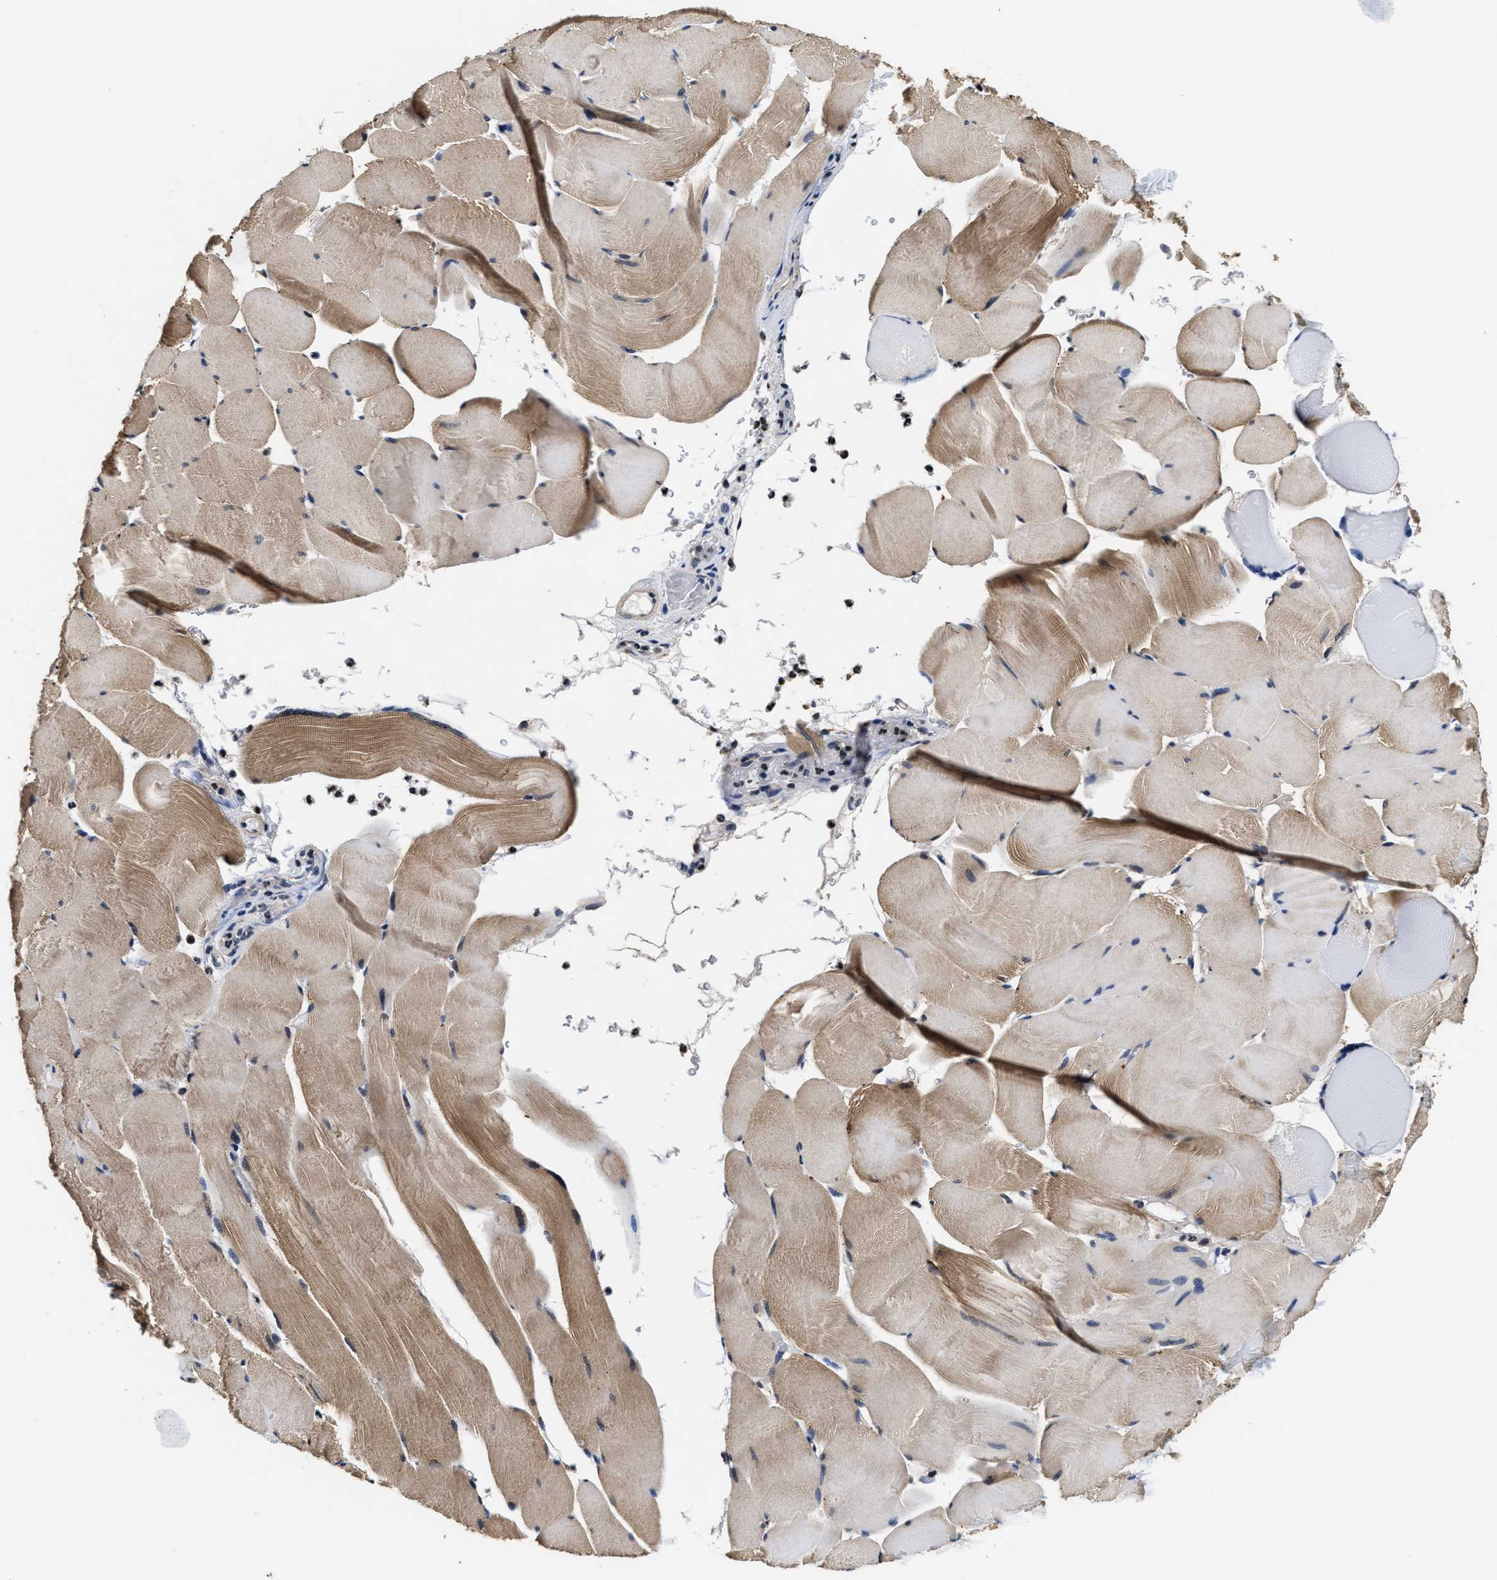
{"staining": {"intensity": "moderate", "quantity": "25%-75%", "location": "cytoplasmic/membranous"}, "tissue": "skeletal muscle", "cell_type": "Myocytes", "image_type": "normal", "snomed": [{"axis": "morphology", "description": "Normal tissue, NOS"}, {"axis": "topography", "description": "Skeletal muscle"}], "caption": "This histopathology image exhibits immunohistochemistry staining of normal skeletal muscle, with medium moderate cytoplasmic/membranous expression in about 25%-75% of myocytes.", "gene": "PHPT1", "patient": {"sex": "male", "age": 62}}